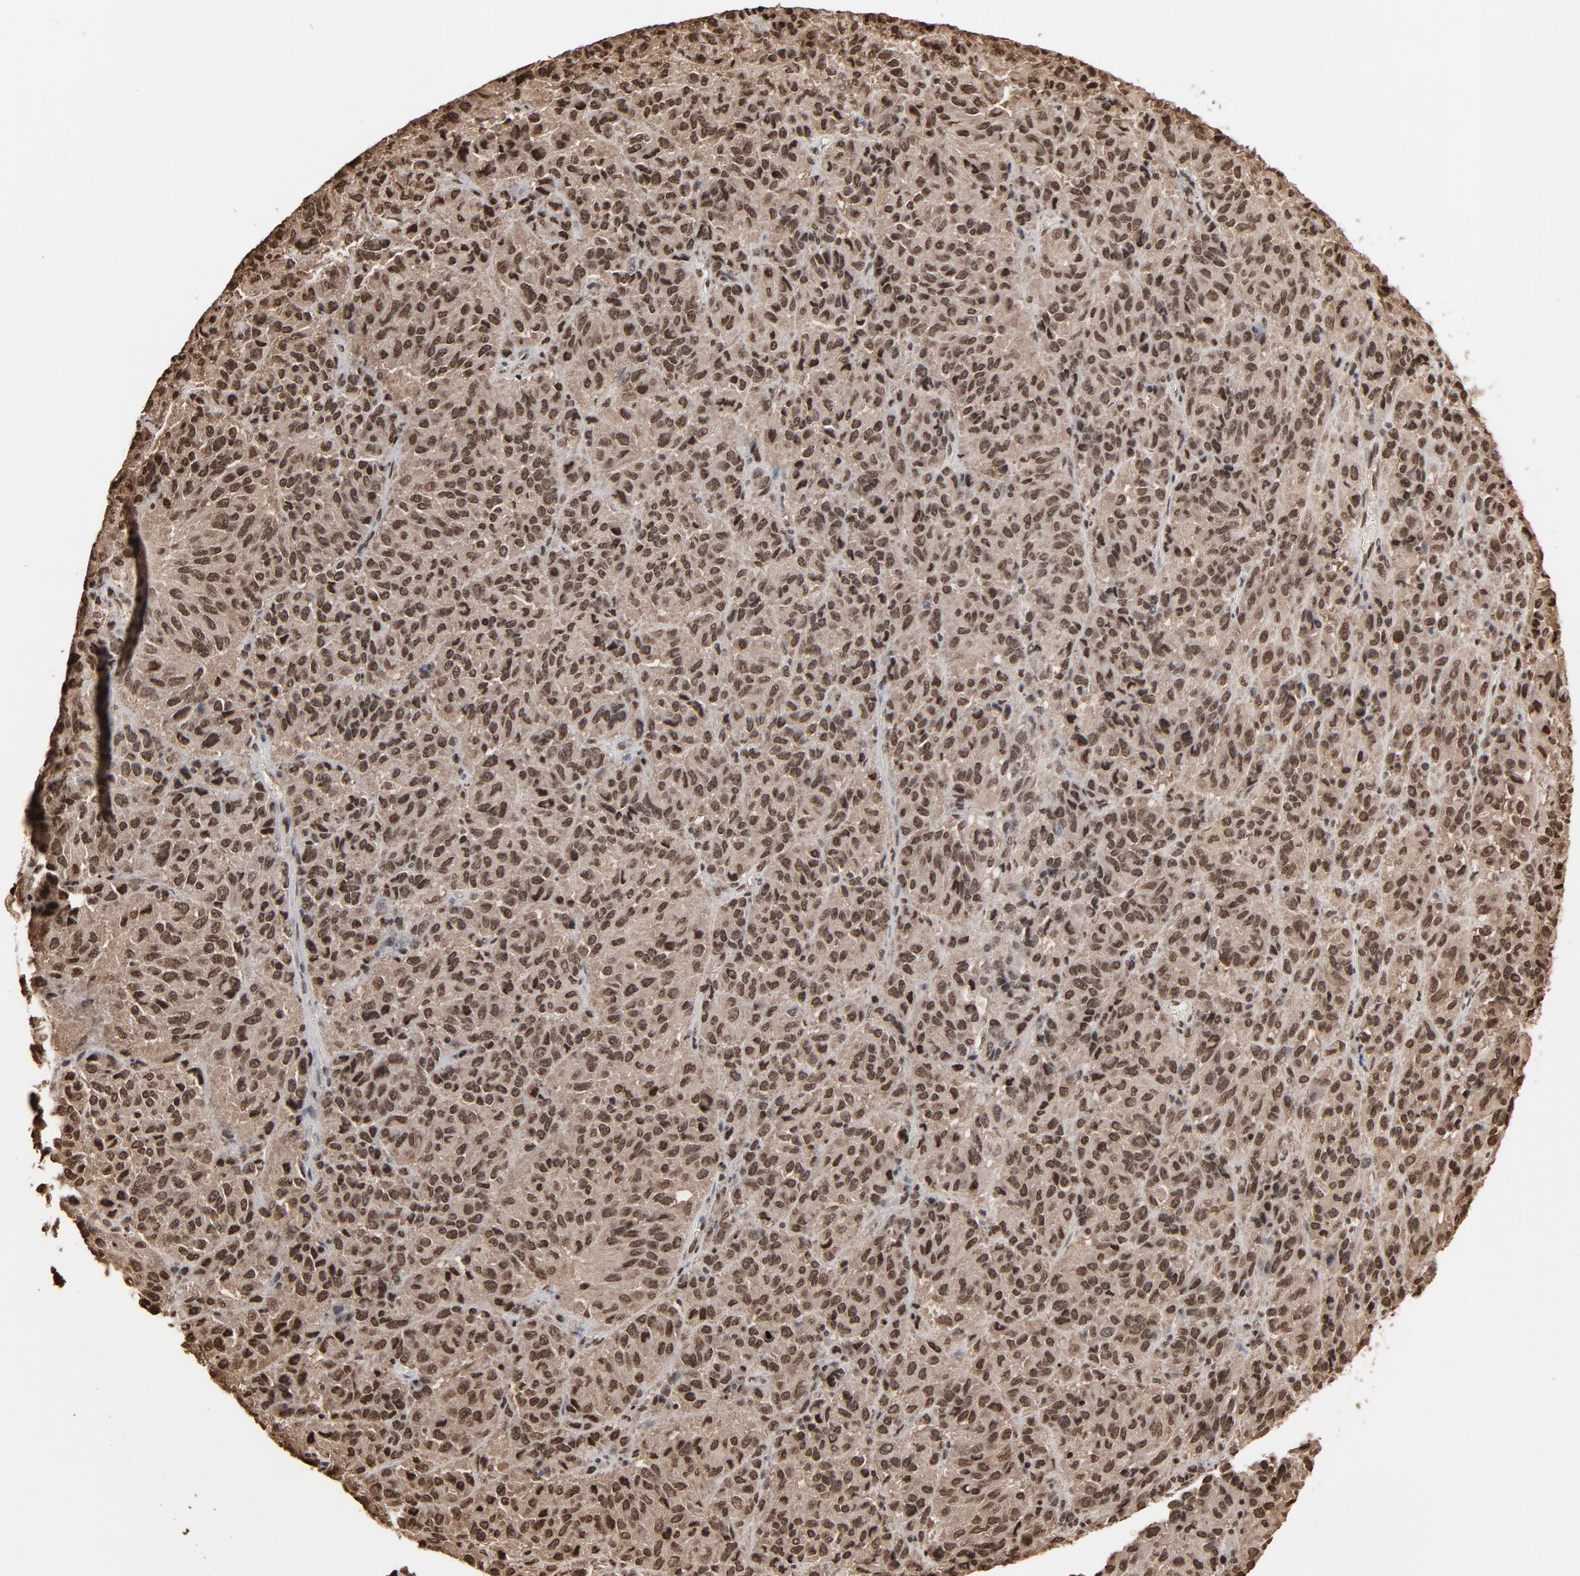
{"staining": {"intensity": "strong", "quantity": ">75%", "location": "cytoplasmic/membranous,nuclear"}, "tissue": "melanoma", "cell_type": "Tumor cells", "image_type": "cancer", "snomed": [{"axis": "morphology", "description": "Malignant melanoma, Metastatic site"}, {"axis": "topography", "description": "Lung"}], "caption": "Malignant melanoma (metastatic site) was stained to show a protein in brown. There is high levels of strong cytoplasmic/membranous and nuclear staining in about >75% of tumor cells.", "gene": "MEIS2", "patient": {"sex": "male", "age": 64}}